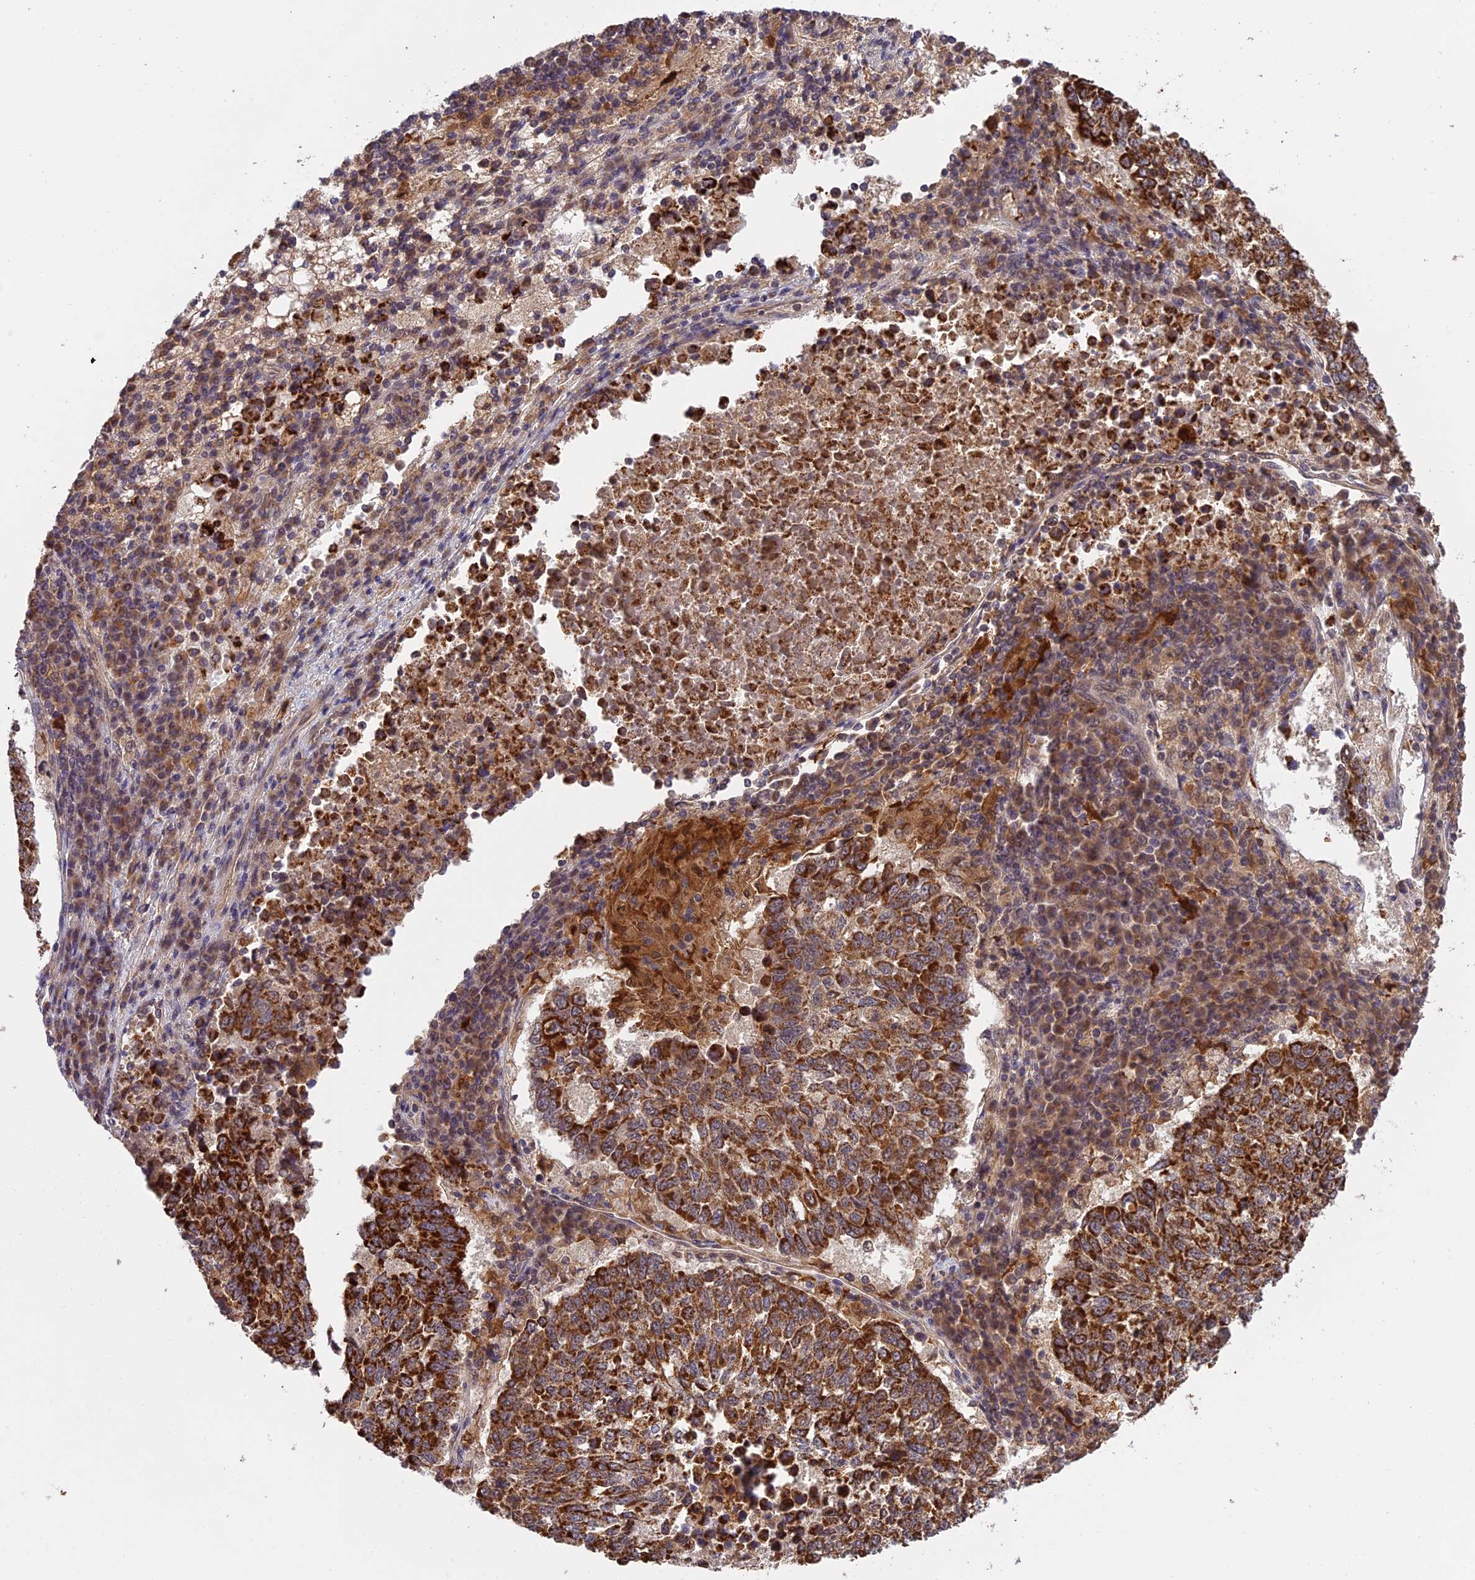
{"staining": {"intensity": "strong", "quantity": ">75%", "location": "cytoplasmic/membranous"}, "tissue": "lung cancer", "cell_type": "Tumor cells", "image_type": "cancer", "snomed": [{"axis": "morphology", "description": "Squamous cell carcinoma, NOS"}, {"axis": "topography", "description": "Lung"}], "caption": "High-power microscopy captured an immunohistochemistry image of lung cancer, revealing strong cytoplasmic/membranous positivity in about >75% of tumor cells. (Brightfield microscopy of DAB IHC at high magnification).", "gene": "MNS1", "patient": {"sex": "male", "age": 73}}